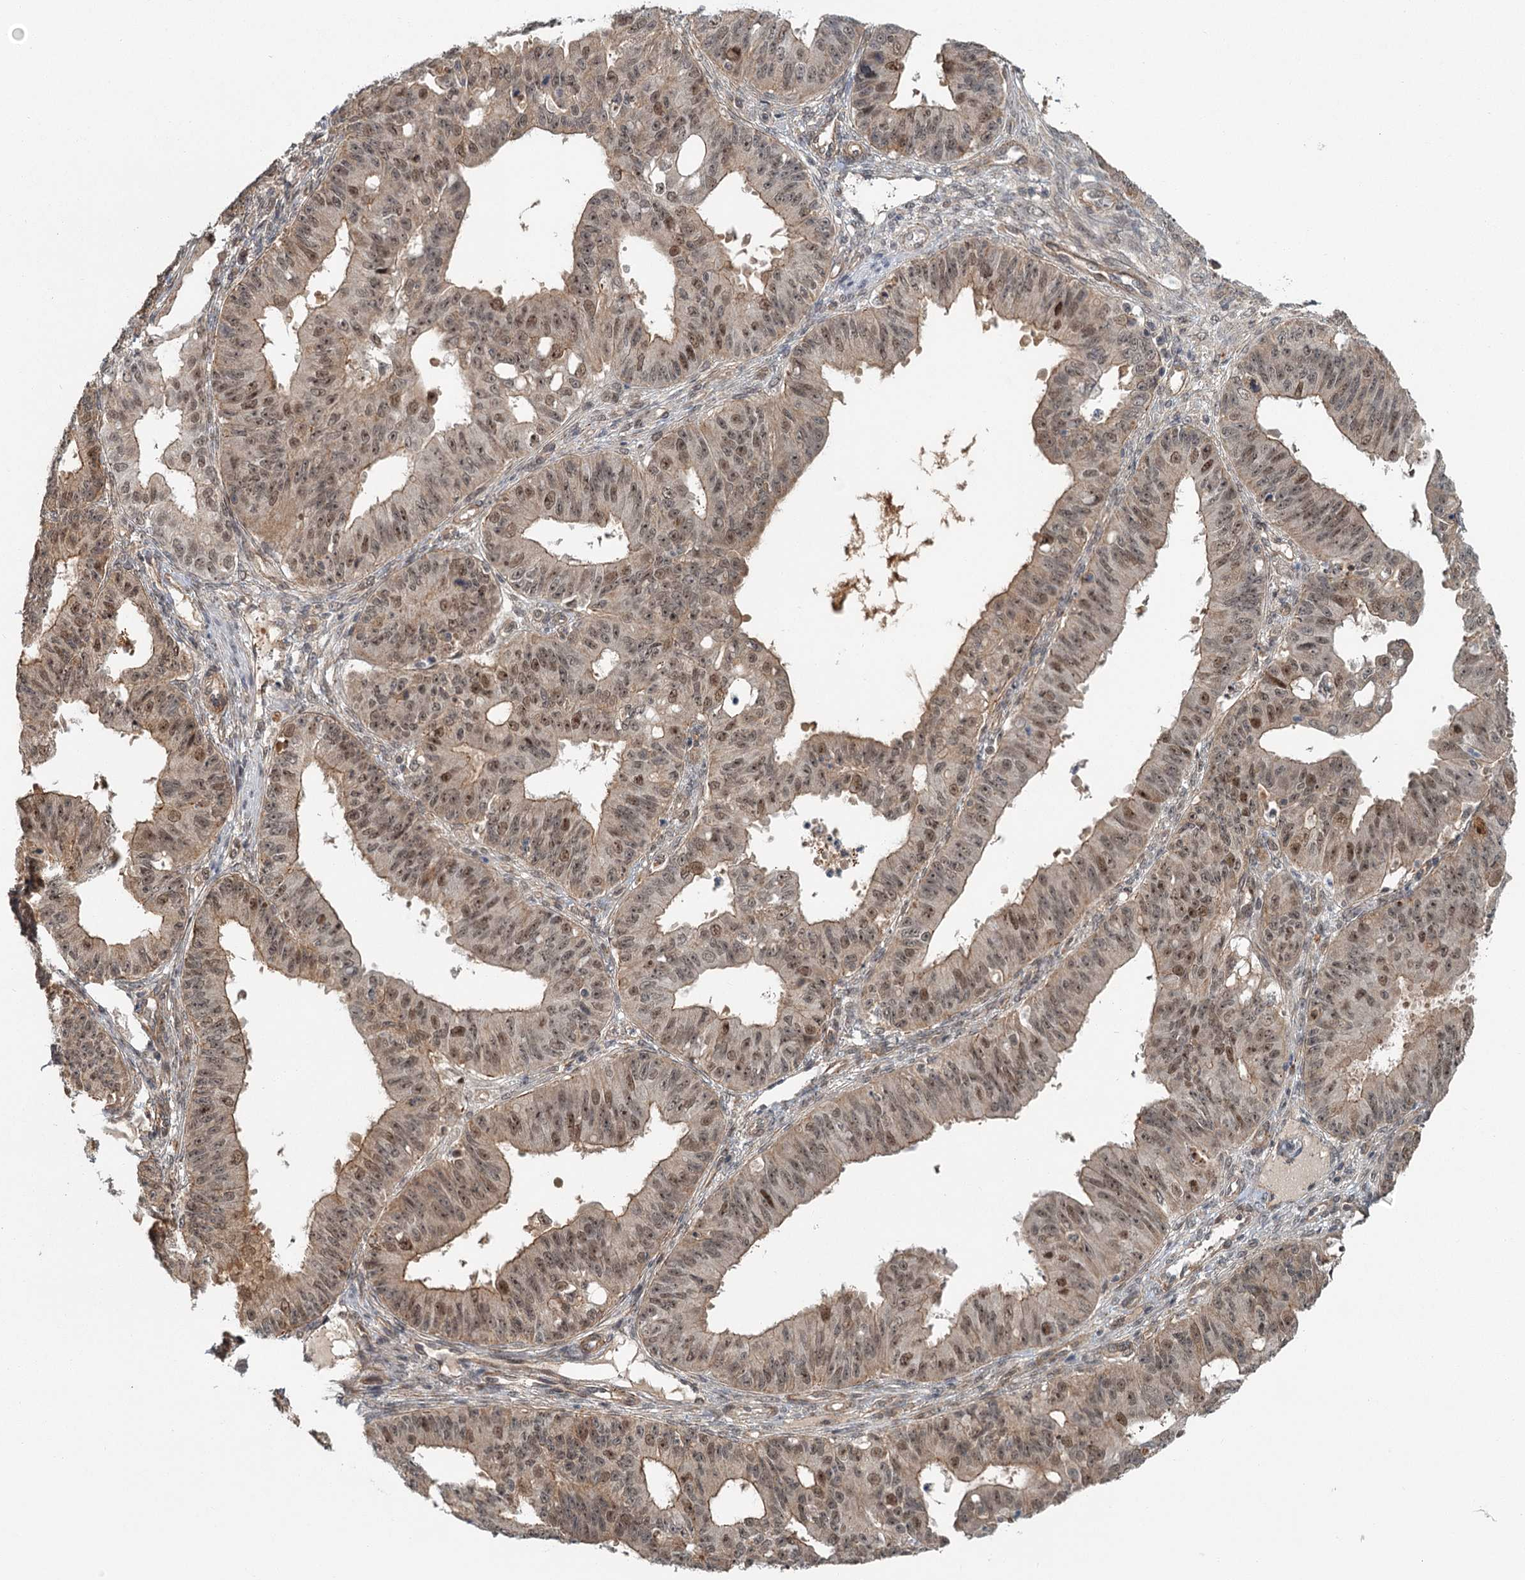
{"staining": {"intensity": "moderate", "quantity": ">75%", "location": "cytoplasmic/membranous,nuclear"}, "tissue": "ovarian cancer", "cell_type": "Tumor cells", "image_type": "cancer", "snomed": [{"axis": "morphology", "description": "Carcinoma, endometroid"}, {"axis": "topography", "description": "Appendix"}, {"axis": "topography", "description": "Ovary"}], "caption": "Ovarian cancer (endometroid carcinoma) was stained to show a protein in brown. There is medium levels of moderate cytoplasmic/membranous and nuclear positivity in about >75% of tumor cells.", "gene": "TAS2R42", "patient": {"sex": "female", "age": 42}}